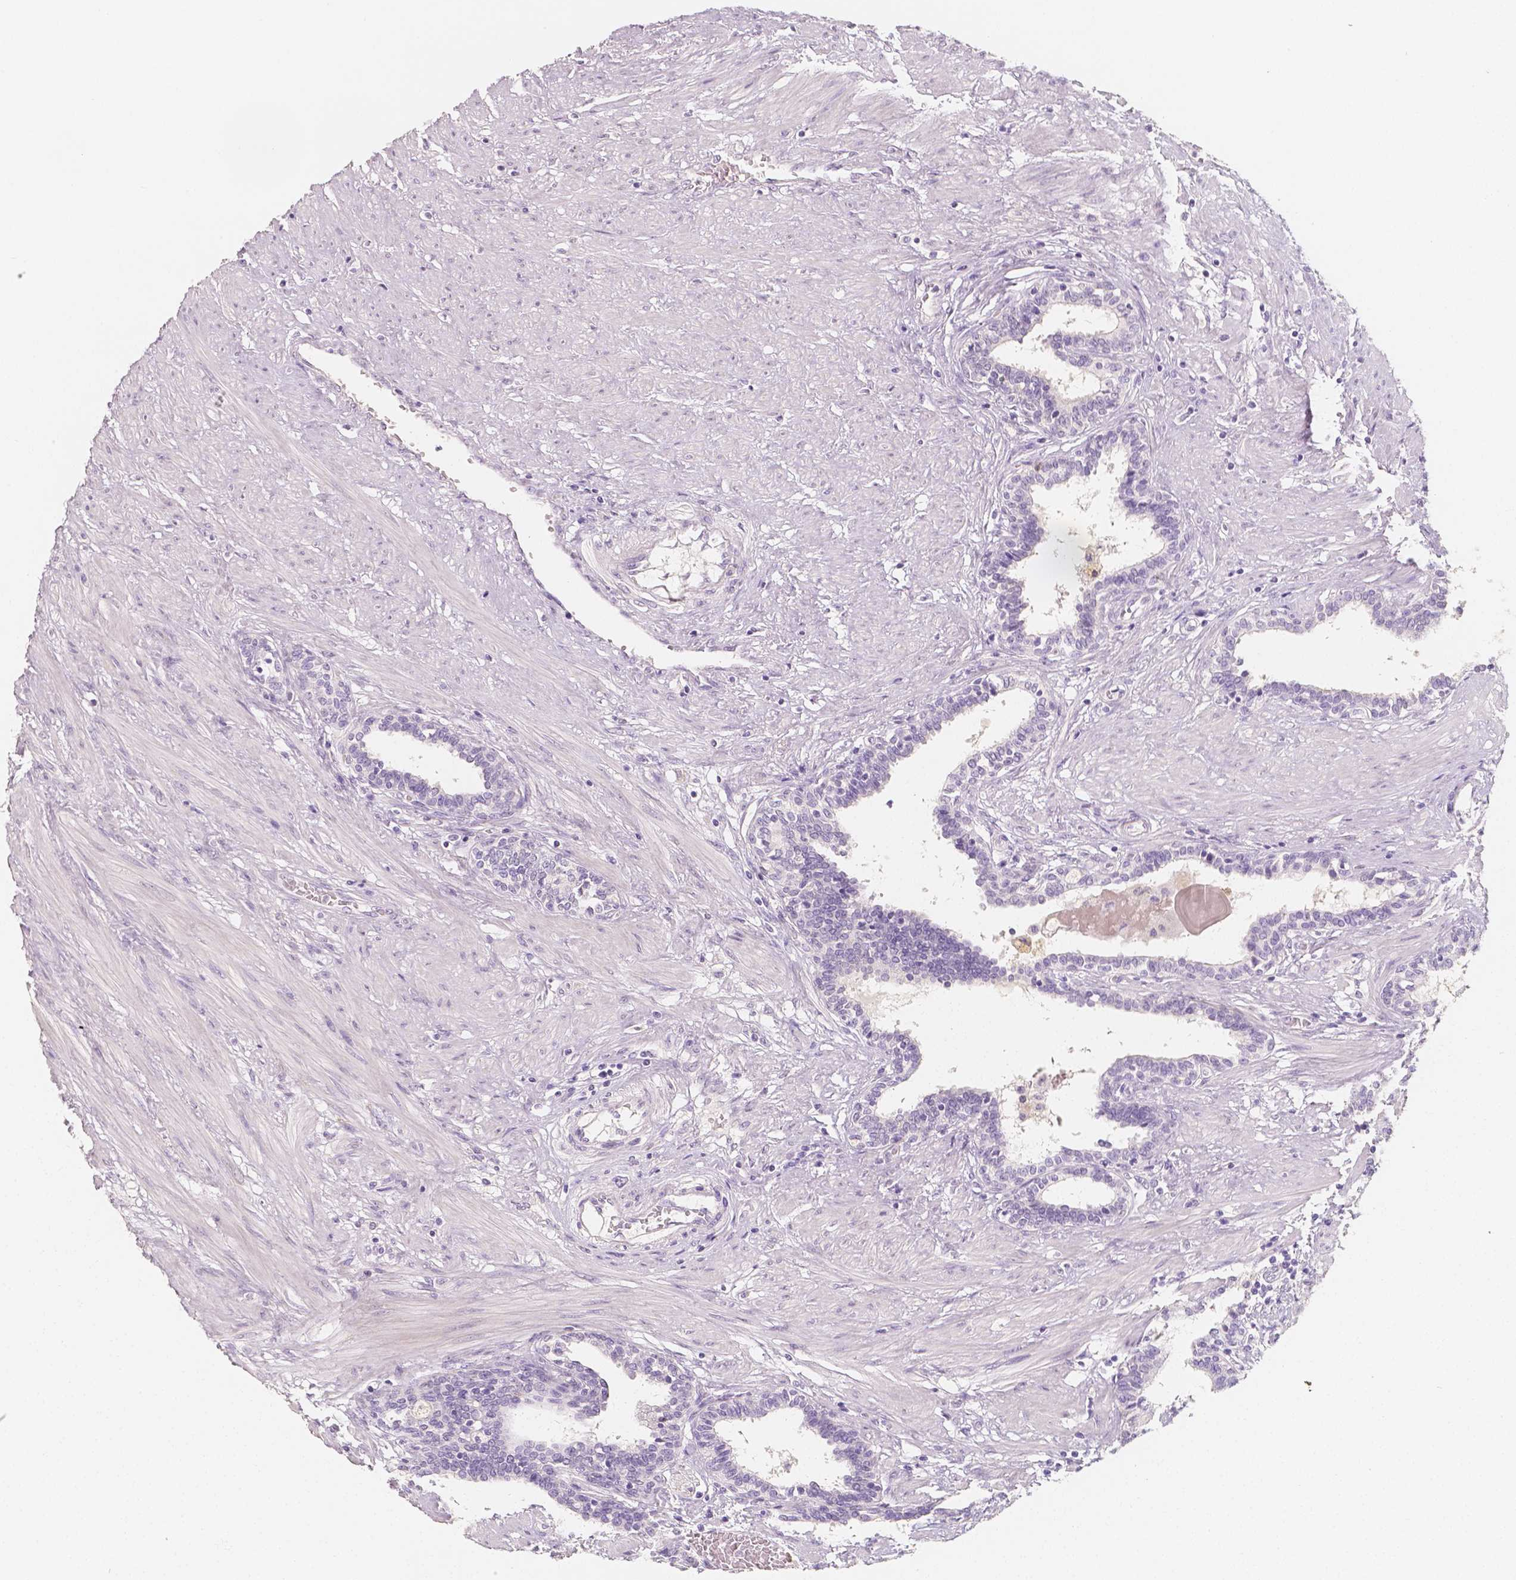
{"staining": {"intensity": "negative", "quantity": "none", "location": "none"}, "tissue": "prostate", "cell_type": "Glandular cells", "image_type": "normal", "snomed": [{"axis": "morphology", "description": "Normal tissue, NOS"}, {"axis": "topography", "description": "Prostate"}], "caption": "This is an IHC micrograph of unremarkable prostate. There is no positivity in glandular cells.", "gene": "NECAB2", "patient": {"sex": "male", "age": 55}}